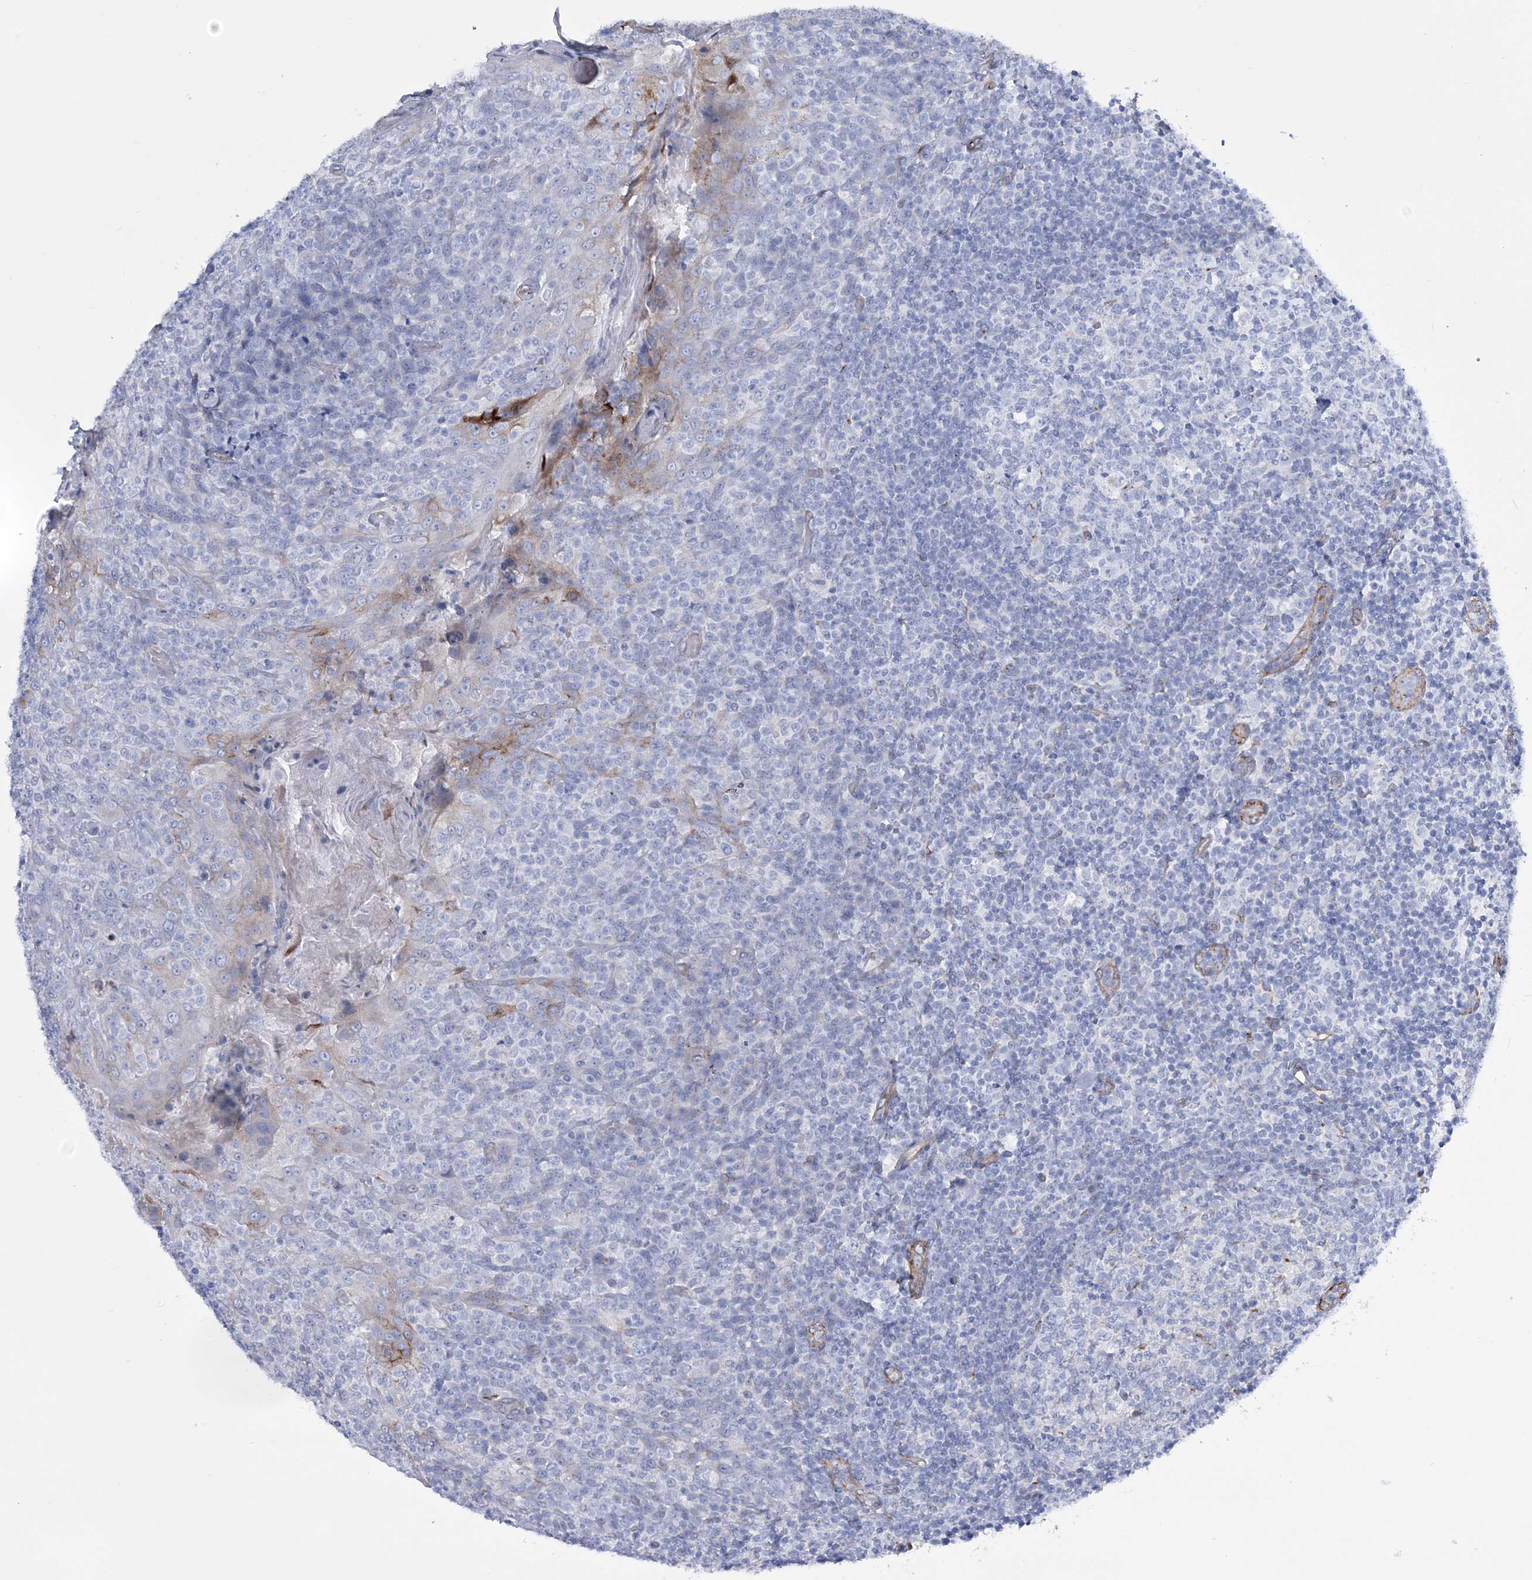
{"staining": {"intensity": "negative", "quantity": "none", "location": "none"}, "tissue": "tonsil", "cell_type": "Germinal center cells", "image_type": "normal", "snomed": [{"axis": "morphology", "description": "Normal tissue, NOS"}, {"axis": "topography", "description": "Tonsil"}], "caption": "A photomicrograph of human tonsil is negative for staining in germinal center cells. (Brightfield microscopy of DAB immunohistochemistry at high magnification).", "gene": "RAB11FIP5", "patient": {"sex": "female", "age": 19}}